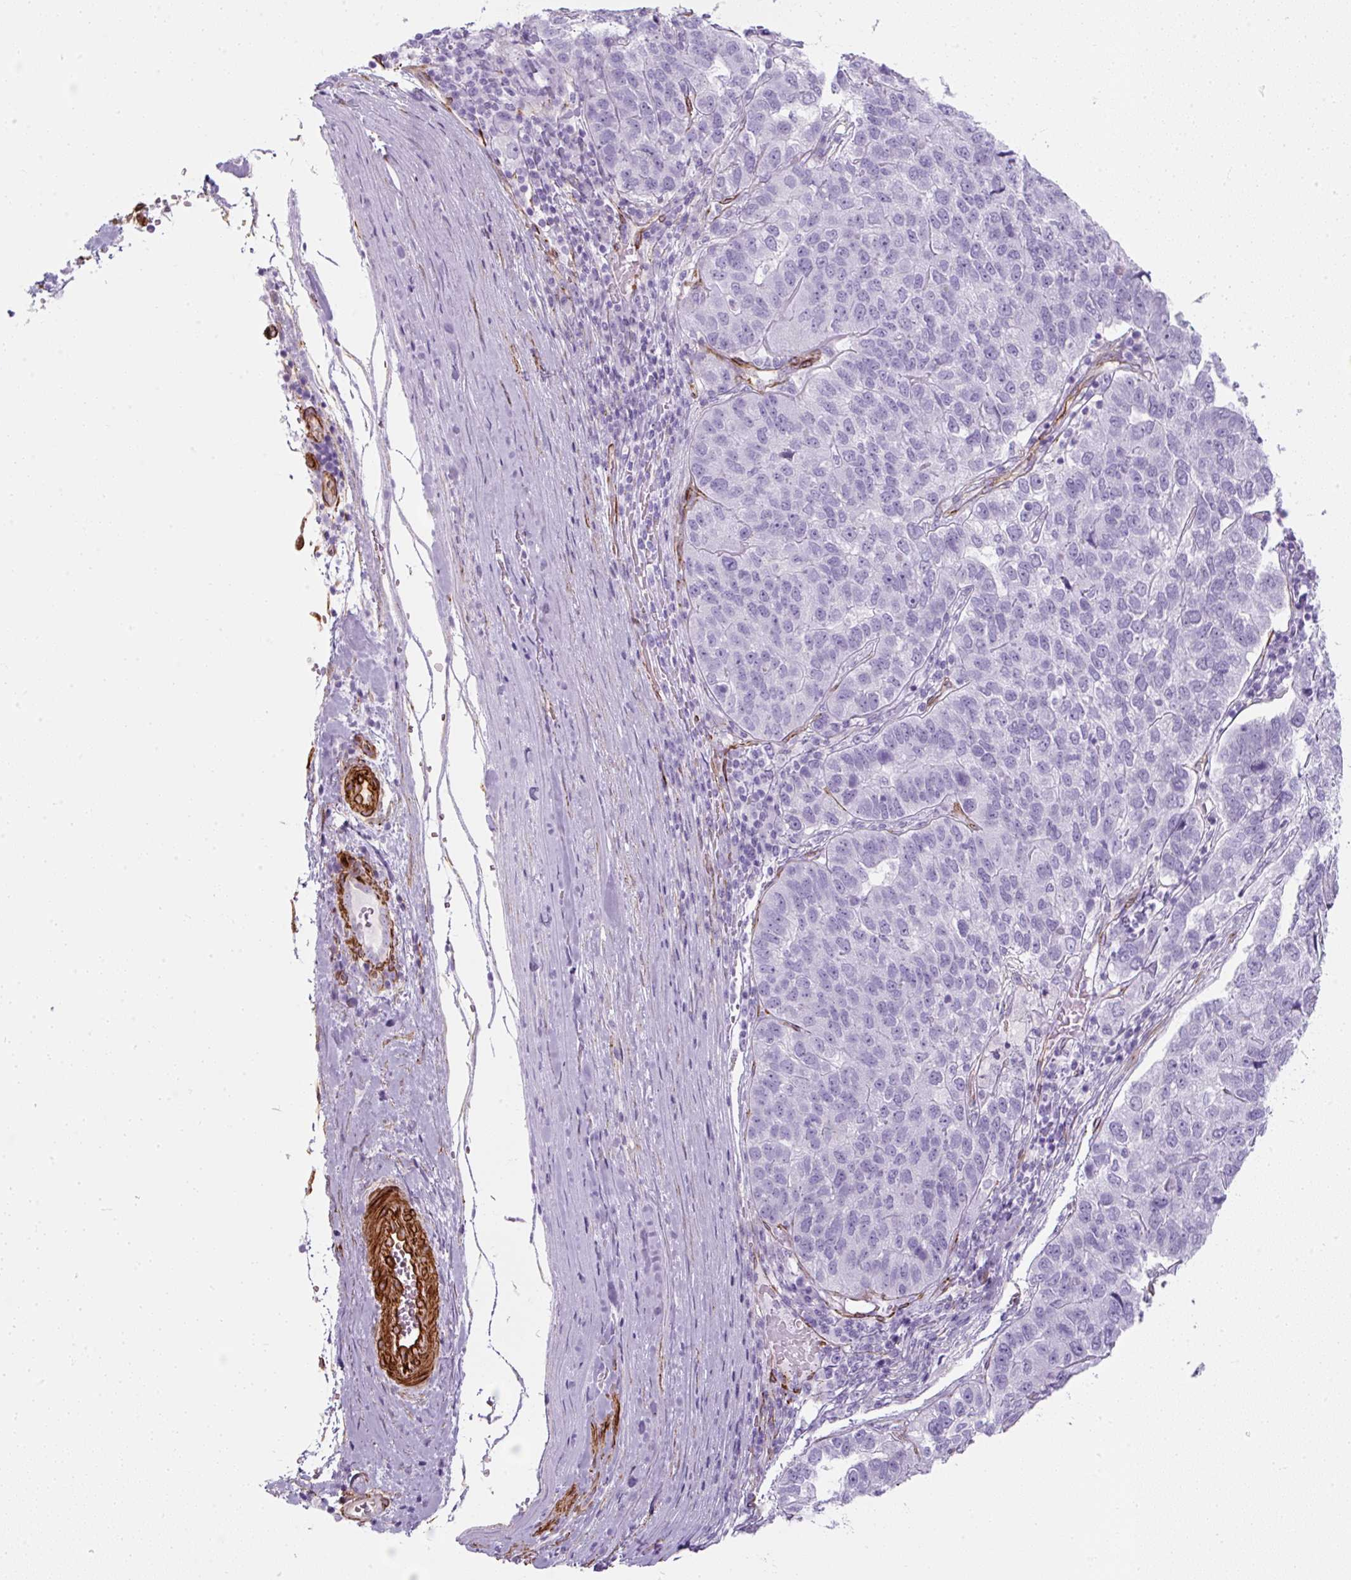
{"staining": {"intensity": "negative", "quantity": "none", "location": "none"}, "tissue": "pancreatic cancer", "cell_type": "Tumor cells", "image_type": "cancer", "snomed": [{"axis": "morphology", "description": "Adenocarcinoma, NOS"}, {"axis": "topography", "description": "Pancreas"}], "caption": "This is a histopathology image of IHC staining of pancreatic cancer, which shows no positivity in tumor cells.", "gene": "CAVIN3", "patient": {"sex": "female", "age": 61}}